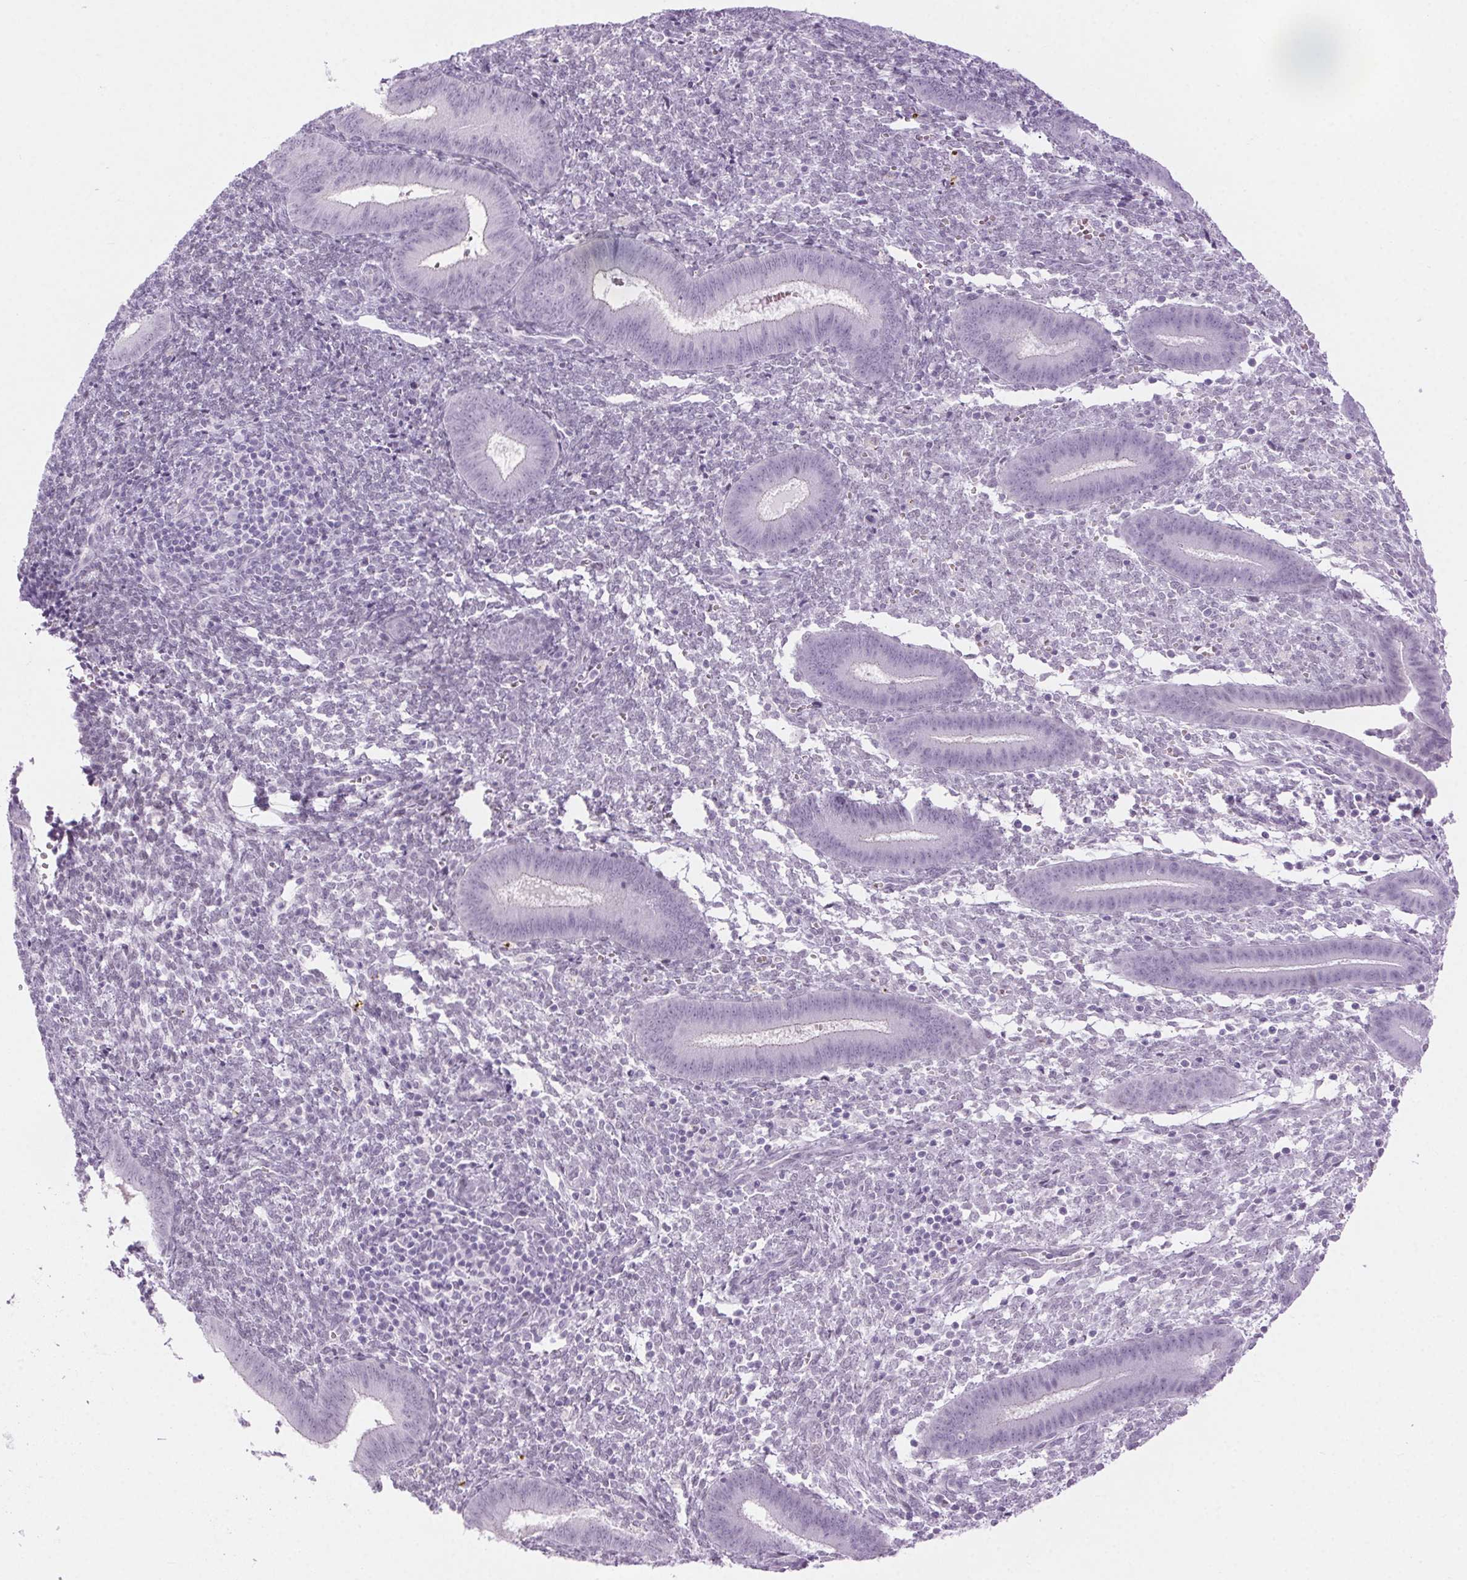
{"staining": {"intensity": "negative", "quantity": "none", "location": "none"}, "tissue": "endometrium", "cell_type": "Cells in endometrial stroma", "image_type": "normal", "snomed": [{"axis": "morphology", "description": "Normal tissue, NOS"}, {"axis": "topography", "description": "Endometrium"}], "caption": "Immunohistochemistry (IHC) of normal endometrium displays no staining in cells in endometrial stroma. (Stains: DAB IHC with hematoxylin counter stain, Microscopy: brightfield microscopy at high magnification).", "gene": "BEND2", "patient": {"sex": "female", "age": 25}}